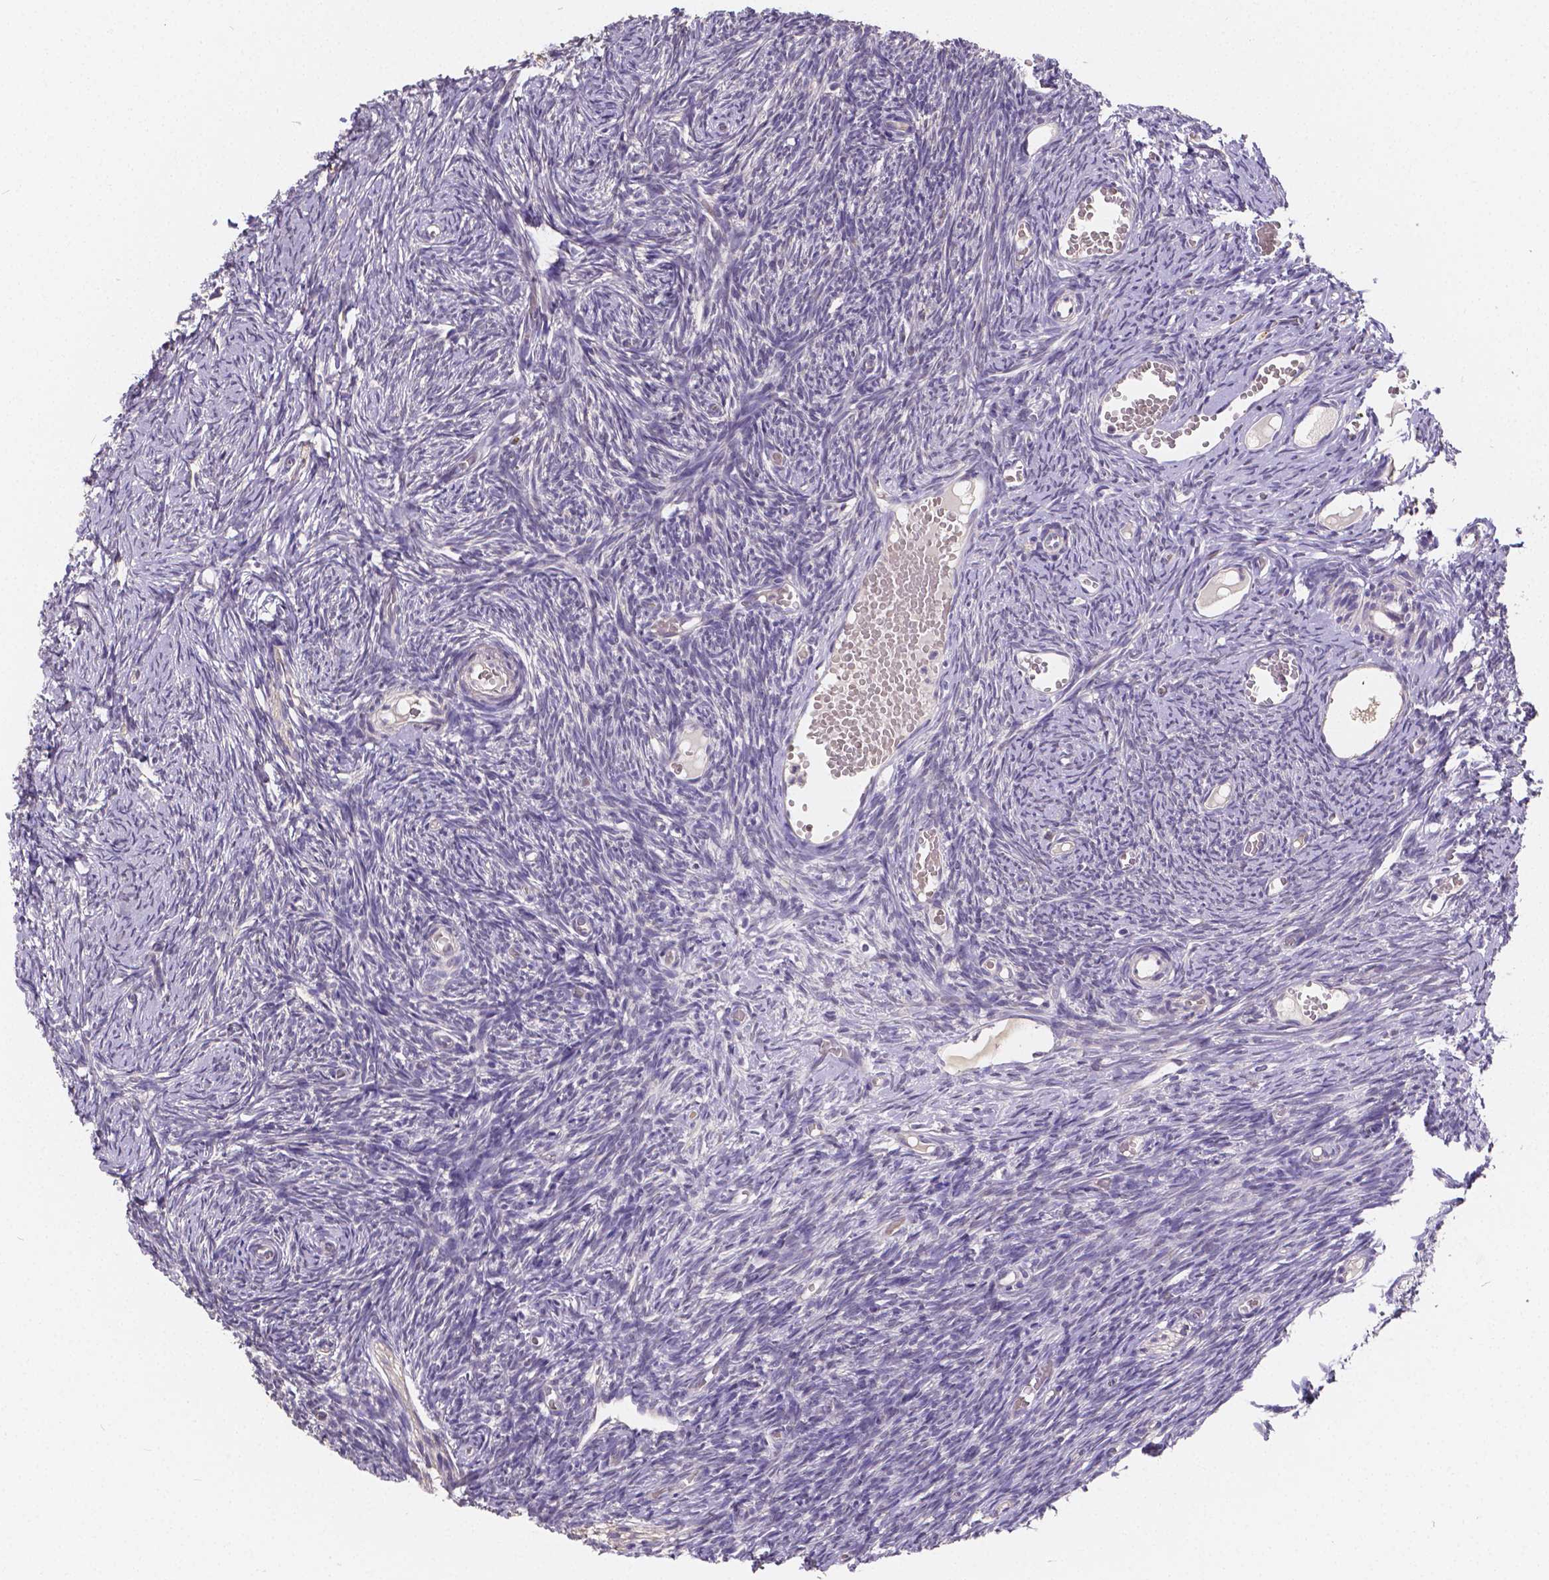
{"staining": {"intensity": "negative", "quantity": "none", "location": "none"}, "tissue": "ovary", "cell_type": "Ovarian stroma cells", "image_type": "normal", "snomed": [{"axis": "morphology", "description": "Normal tissue, NOS"}, {"axis": "topography", "description": "Ovary"}], "caption": "DAB immunohistochemical staining of unremarkable human ovary demonstrates no significant staining in ovarian stroma cells.", "gene": "CTNNA2", "patient": {"sex": "female", "age": 39}}